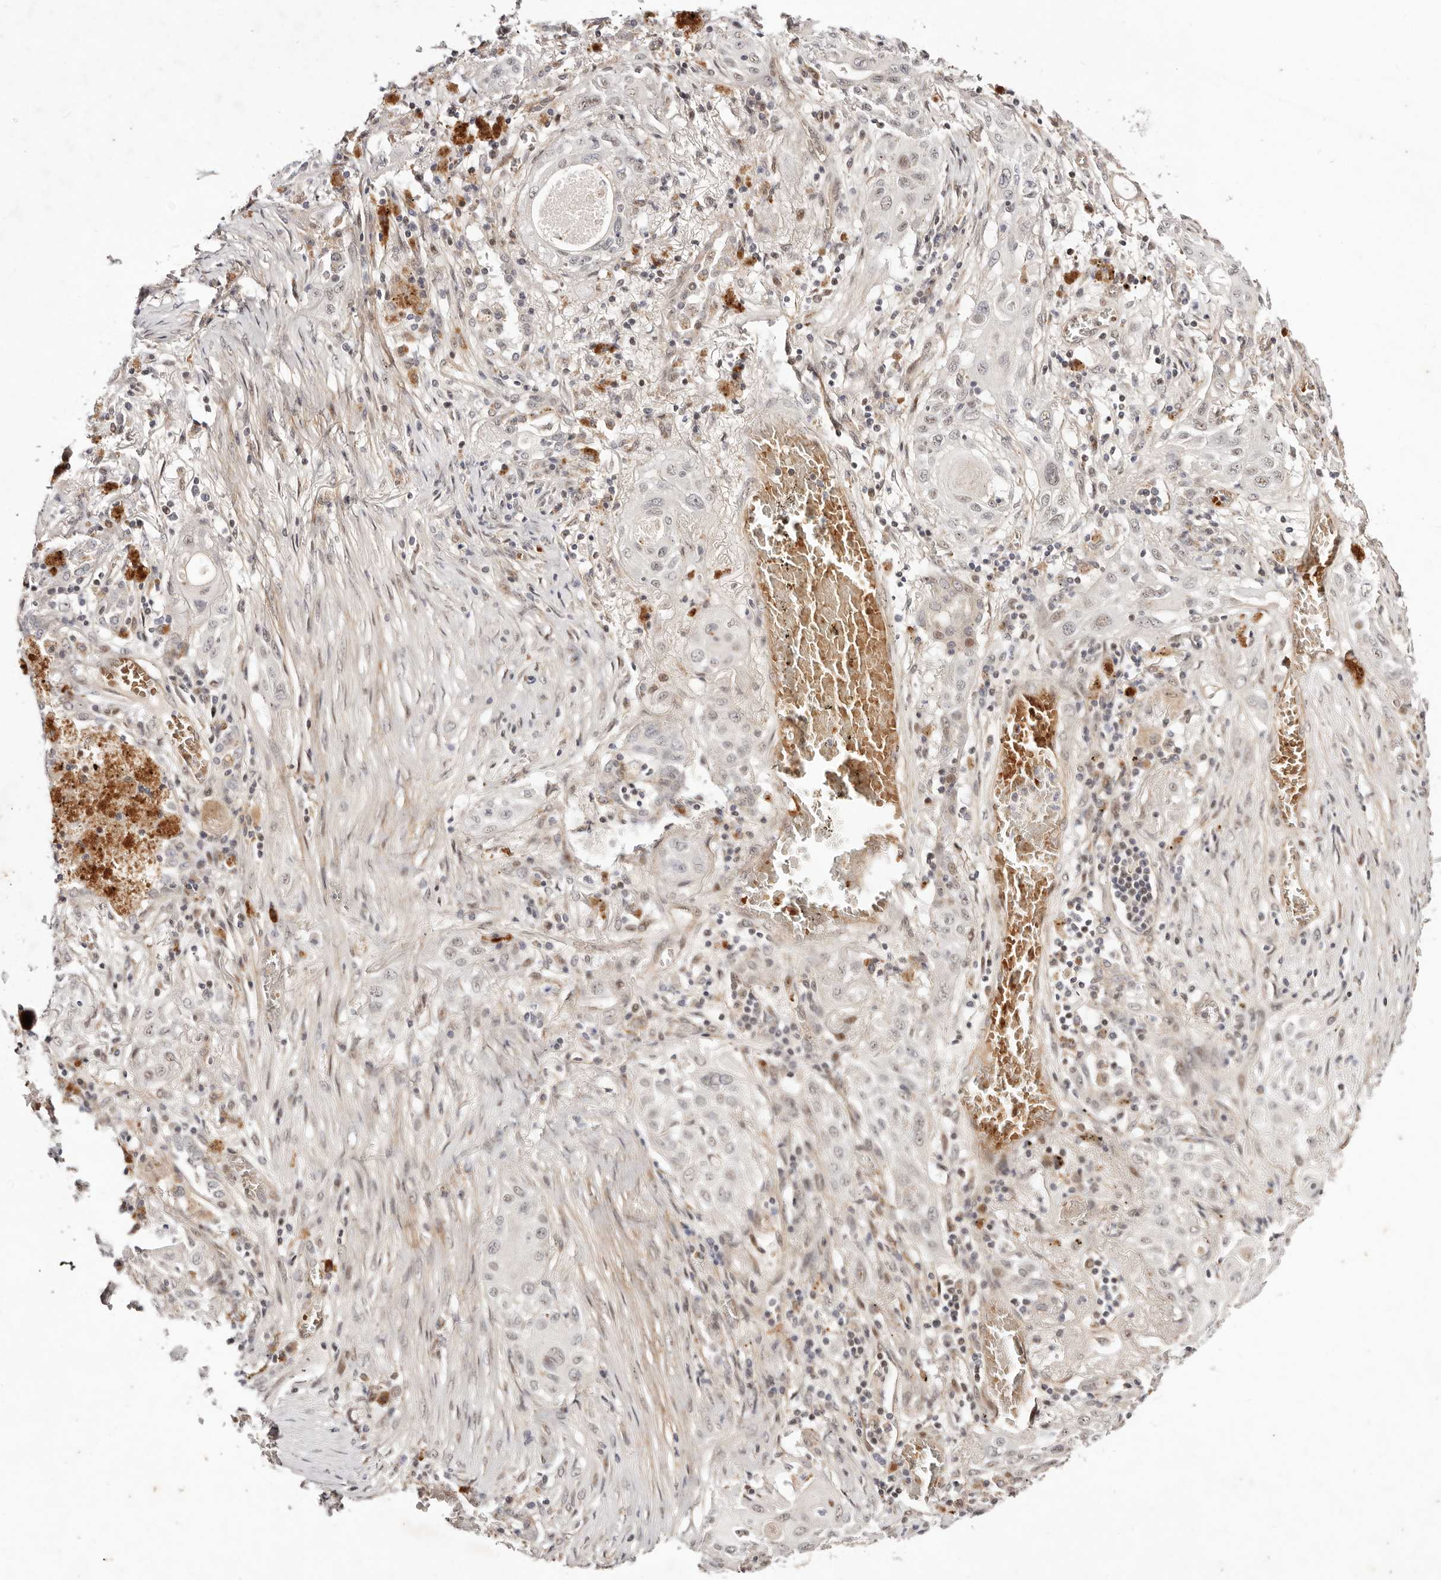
{"staining": {"intensity": "moderate", "quantity": "25%-75%", "location": "cytoplasmic/membranous,nuclear"}, "tissue": "lung cancer", "cell_type": "Tumor cells", "image_type": "cancer", "snomed": [{"axis": "morphology", "description": "Squamous cell carcinoma, NOS"}, {"axis": "topography", "description": "Lung"}], "caption": "Human lung squamous cell carcinoma stained with a protein marker reveals moderate staining in tumor cells.", "gene": "WRN", "patient": {"sex": "female", "age": 47}}